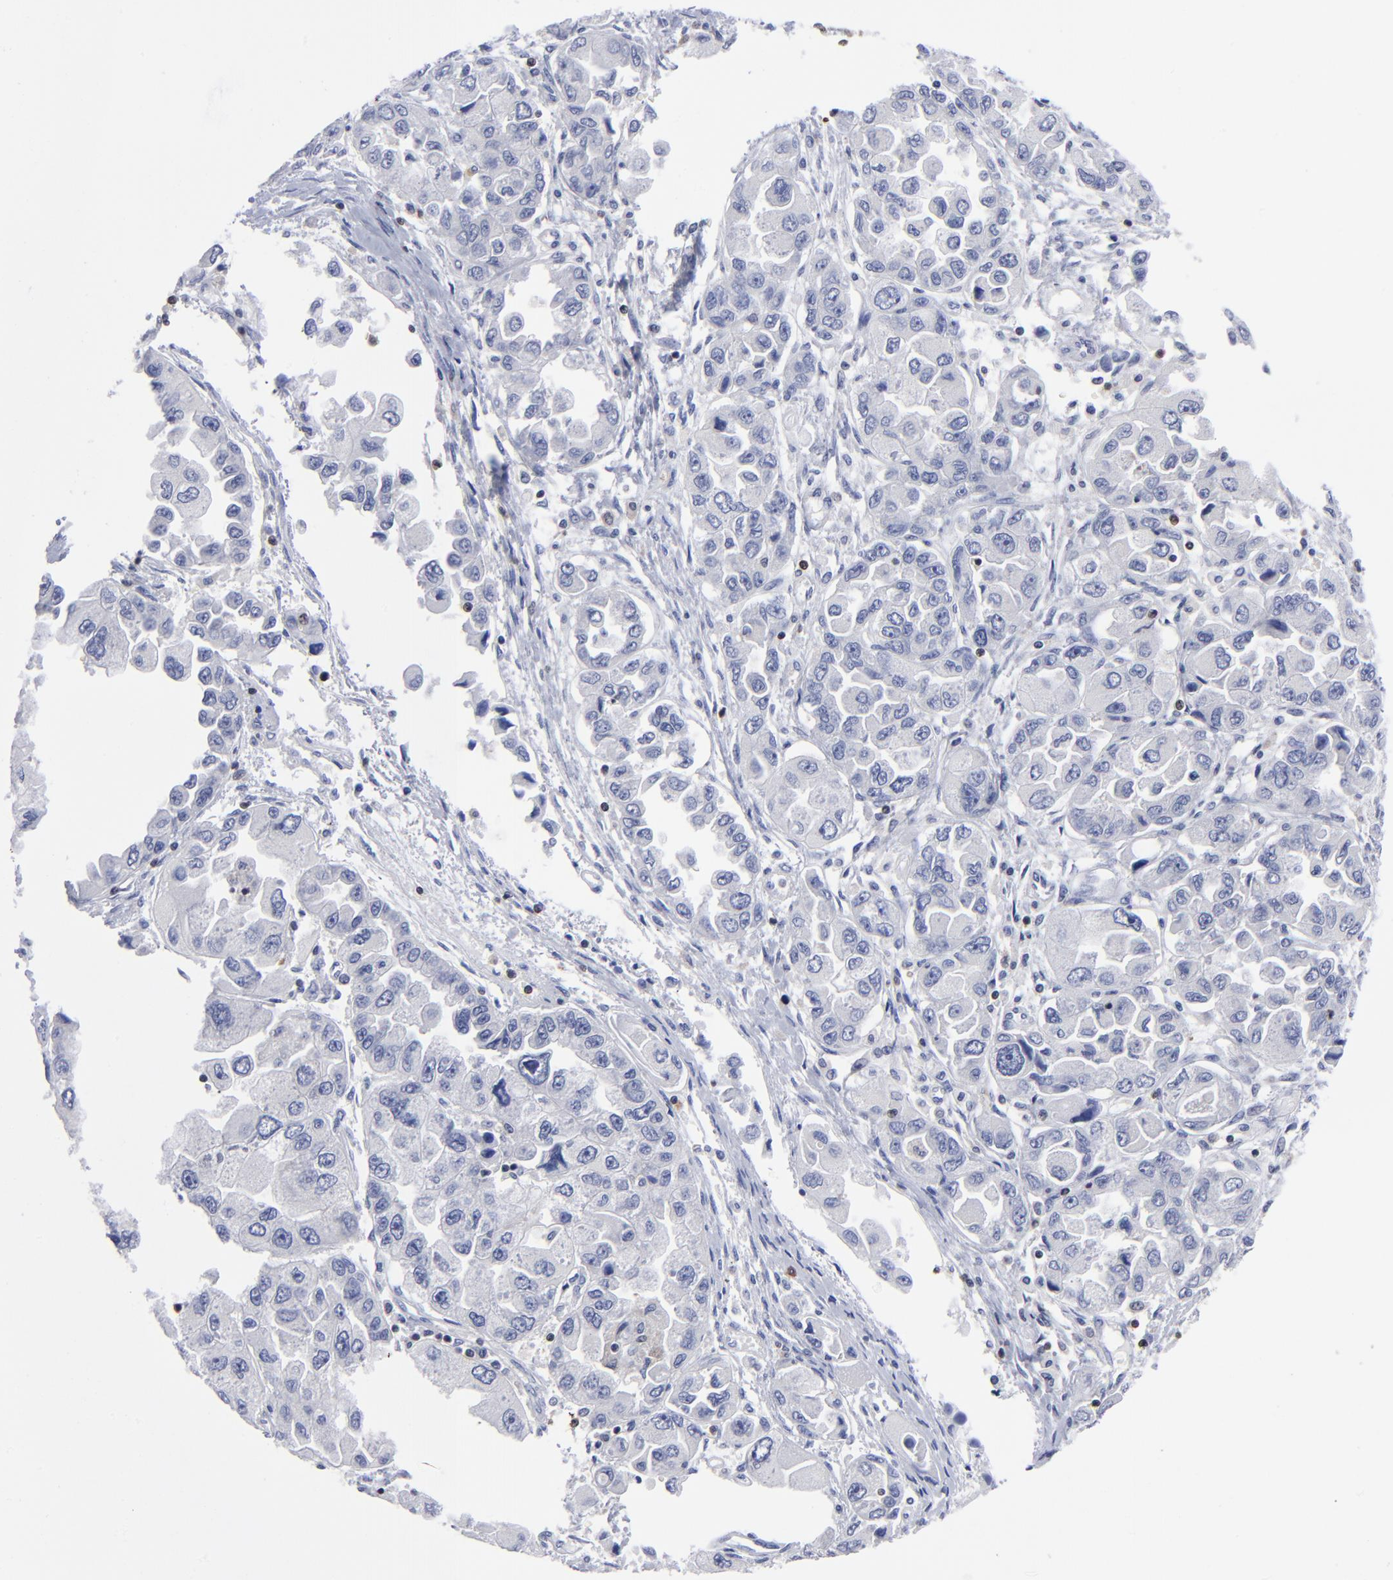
{"staining": {"intensity": "negative", "quantity": "none", "location": "none"}, "tissue": "ovarian cancer", "cell_type": "Tumor cells", "image_type": "cancer", "snomed": [{"axis": "morphology", "description": "Cystadenocarcinoma, serous, NOS"}, {"axis": "topography", "description": "Ovary"}], "caption": "Image shows no significant protein expression in tumor cells of ovarian serous cystadenocarcinoma.", "gene": "TBXT", "patient": {"sex": "female", "age": 84}}